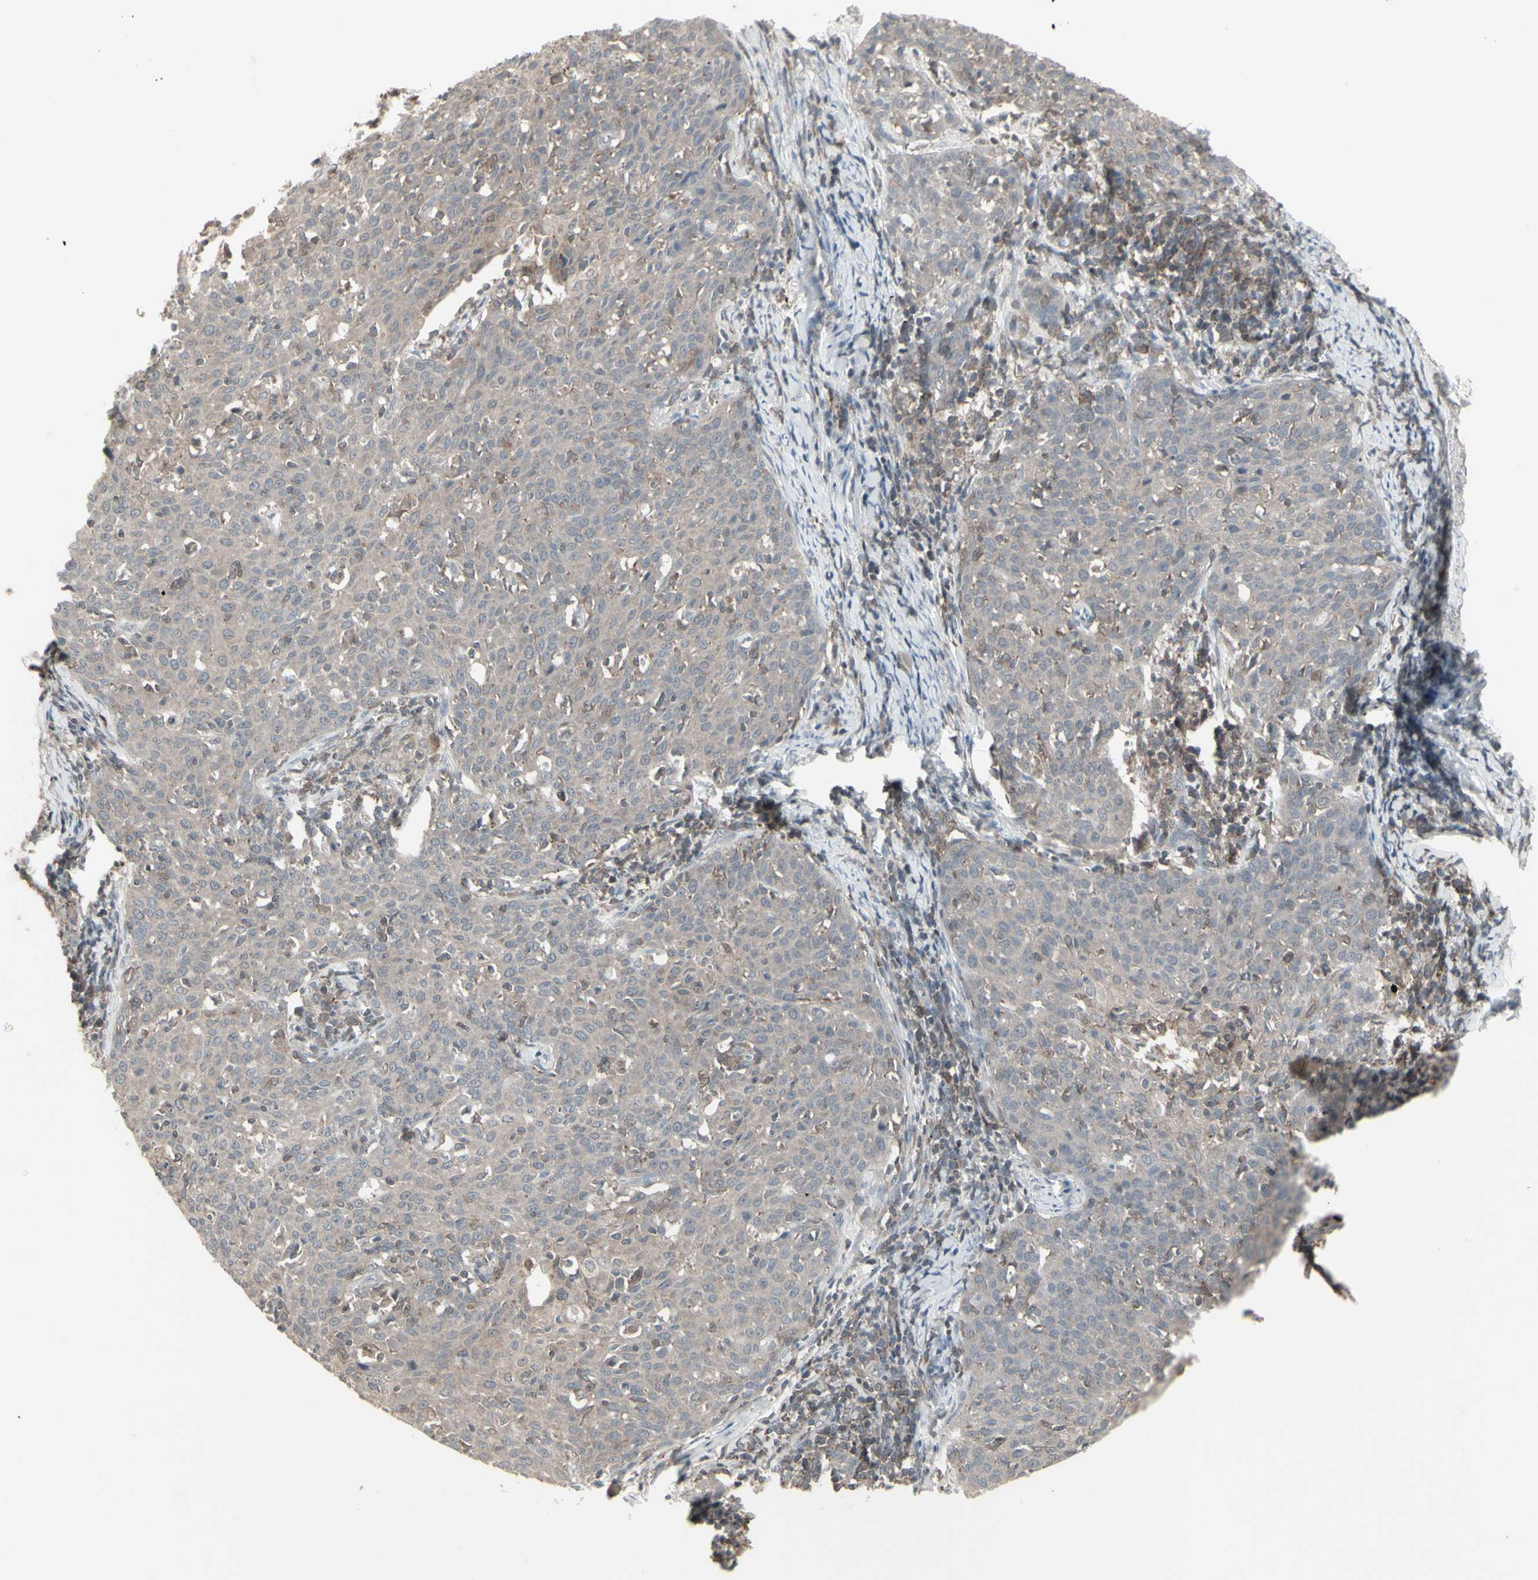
{"staining": {"intensity": "negative", "quantity": "none", "location": "none"}, "tissue": "cervical cancer", "cell_type": "Tumor cells", "image_type": "cancer", "snomed": [{"axis": "morphology", "description": "Squamous cell carcinoma, NOS"}, {"axis": "topography", "description": "Cervix"}], "caption": "Immunohistochemistry micrograph of neoplastic tissue: cervical cancer (squamous cell carcinoma) stained with DAB demonstrates no significant protein positivity in tumor cells.", "gene": "CSK", "patient": {"sex": "female", "age": 38}}